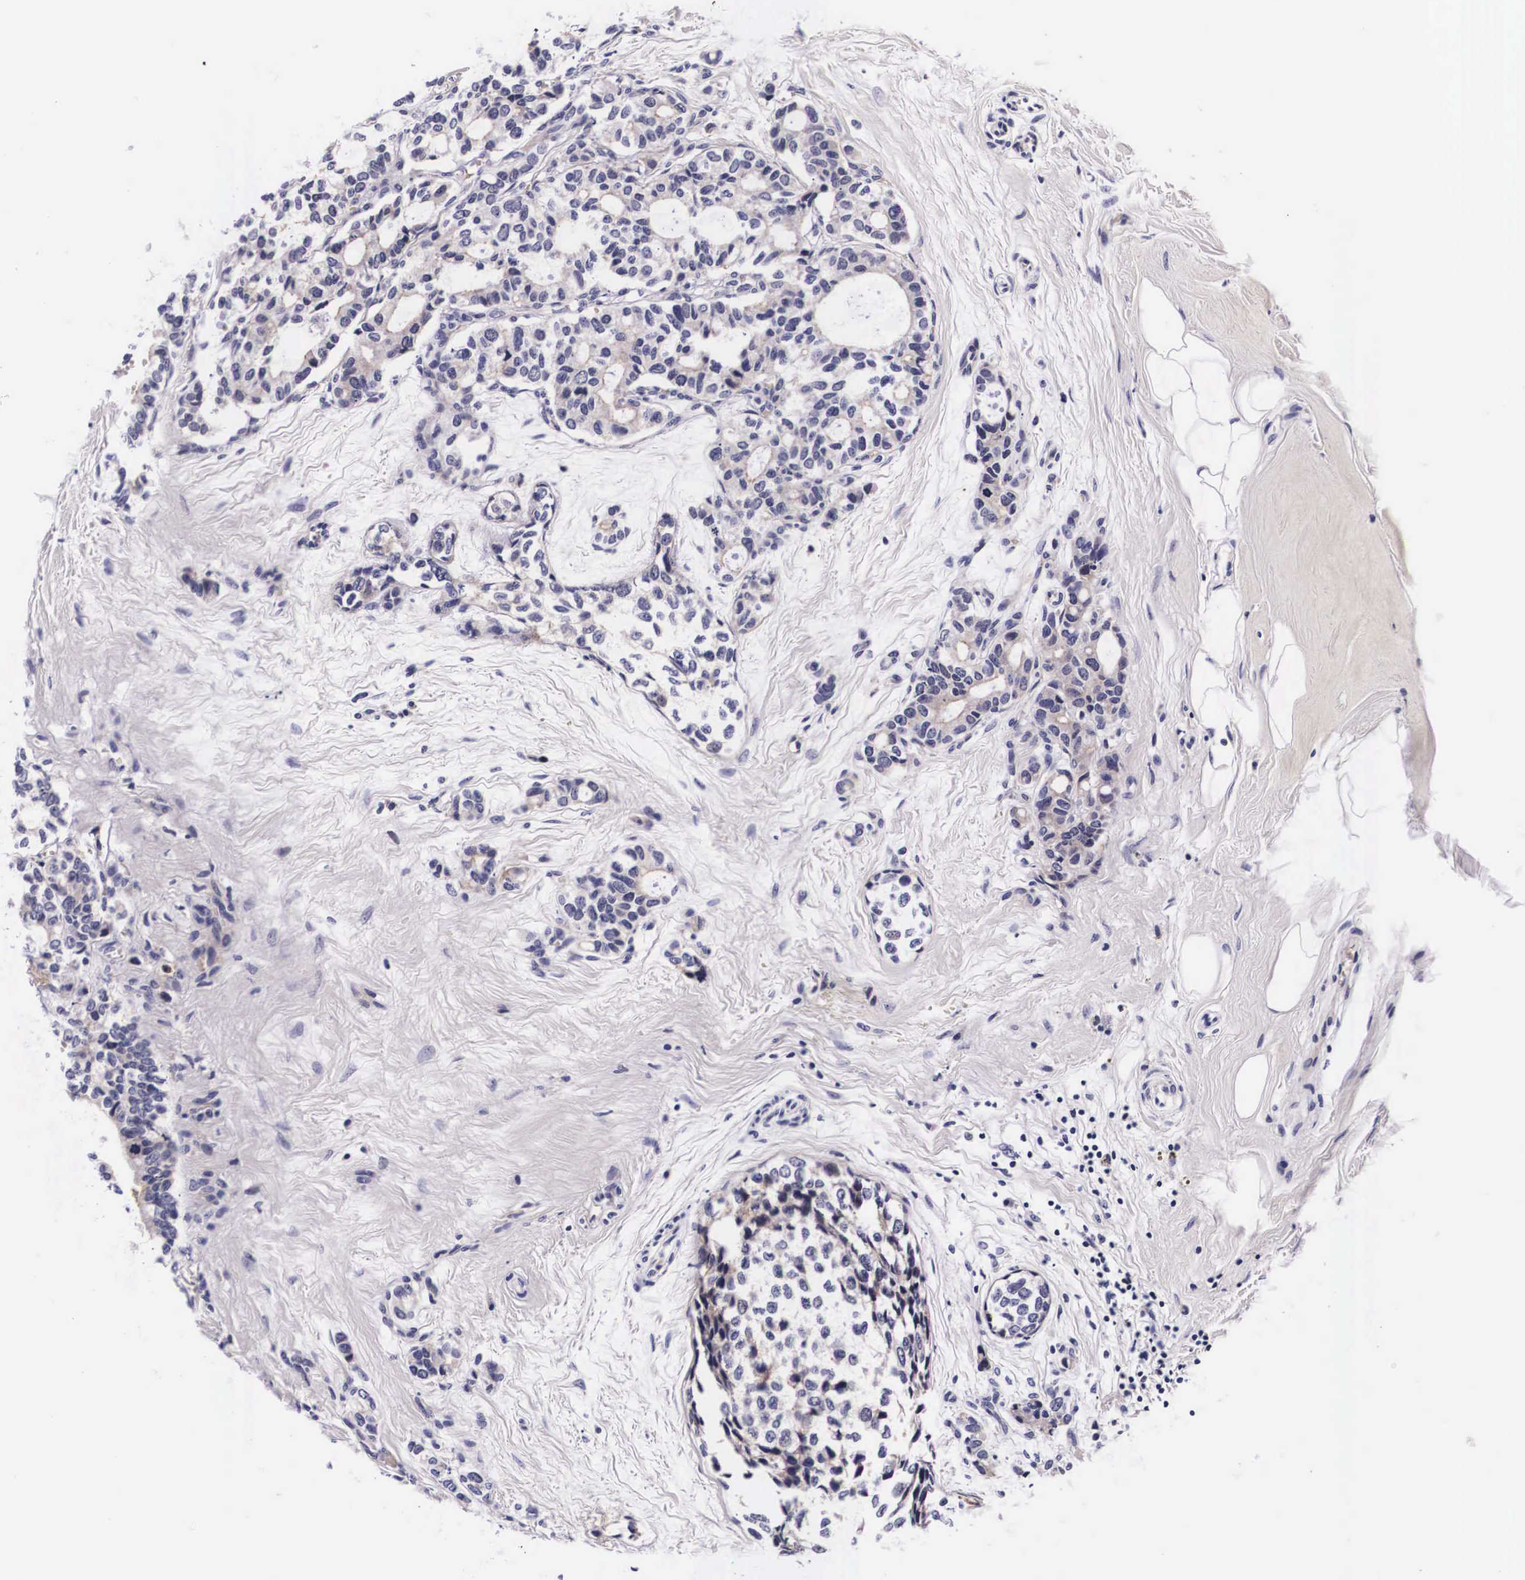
{"staining": {"intensity": "weak", "quantity": "<25%", "location": "cytoplasmic/membranous"}, "tissue": "breast cancer", "cell_type": "Tumor cells", "image_type": "cancer", "snomed": [{"axis": "morphology", "description": "Duct carcinoma"}, {"axis": "topography", "description": "Breast"}], "caption": "The immunohistochemistry image has no significant positivity in tumor cells of breast cancer (intraductal carcinoma) tissue.", "gene": "PHETA2", "patient": {"sex": "female", "age": 69}}